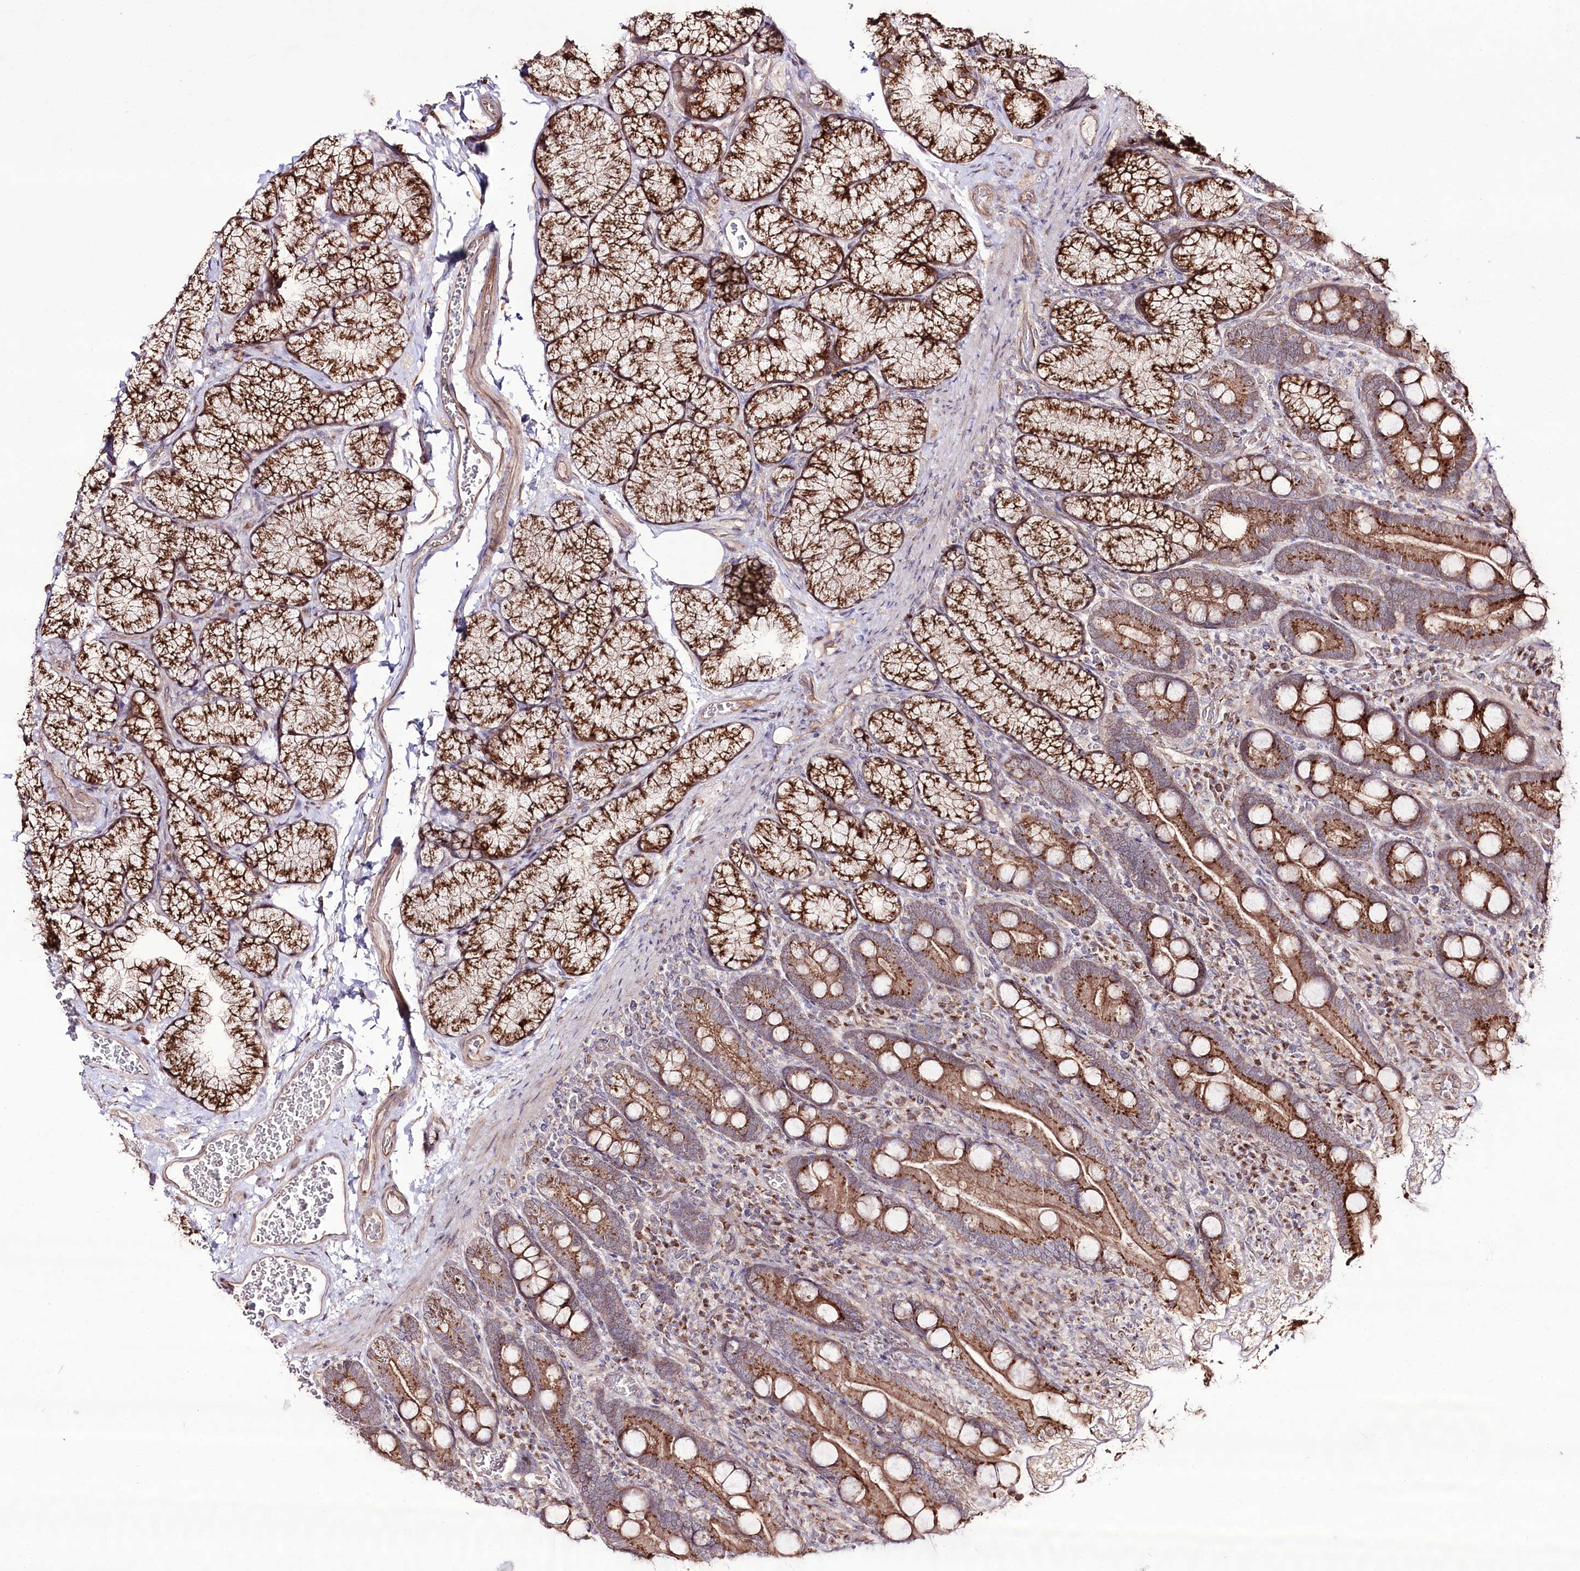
{"staining": {"intensity": "moderate", "quantity": ">75%", "location": "cytoplasmic/membranous"}, "tissue": "duodenum", "cell_type": "Glandular cells", "image_type": "normal", "snomed": [{"axis": "morphology", "description": "Normal tissue, NOS"}, {"axis": "topography", "description": "Duodenum"}], "caption": "Duodenum stained for a protein exhibits moderate cytoplasmic/membranous positivity in glandular cells. (Brightfield microscopy of DAB IHC at high magnification).", "gene": "REXO2", "patient": {"sex": "male", "age": 35}}